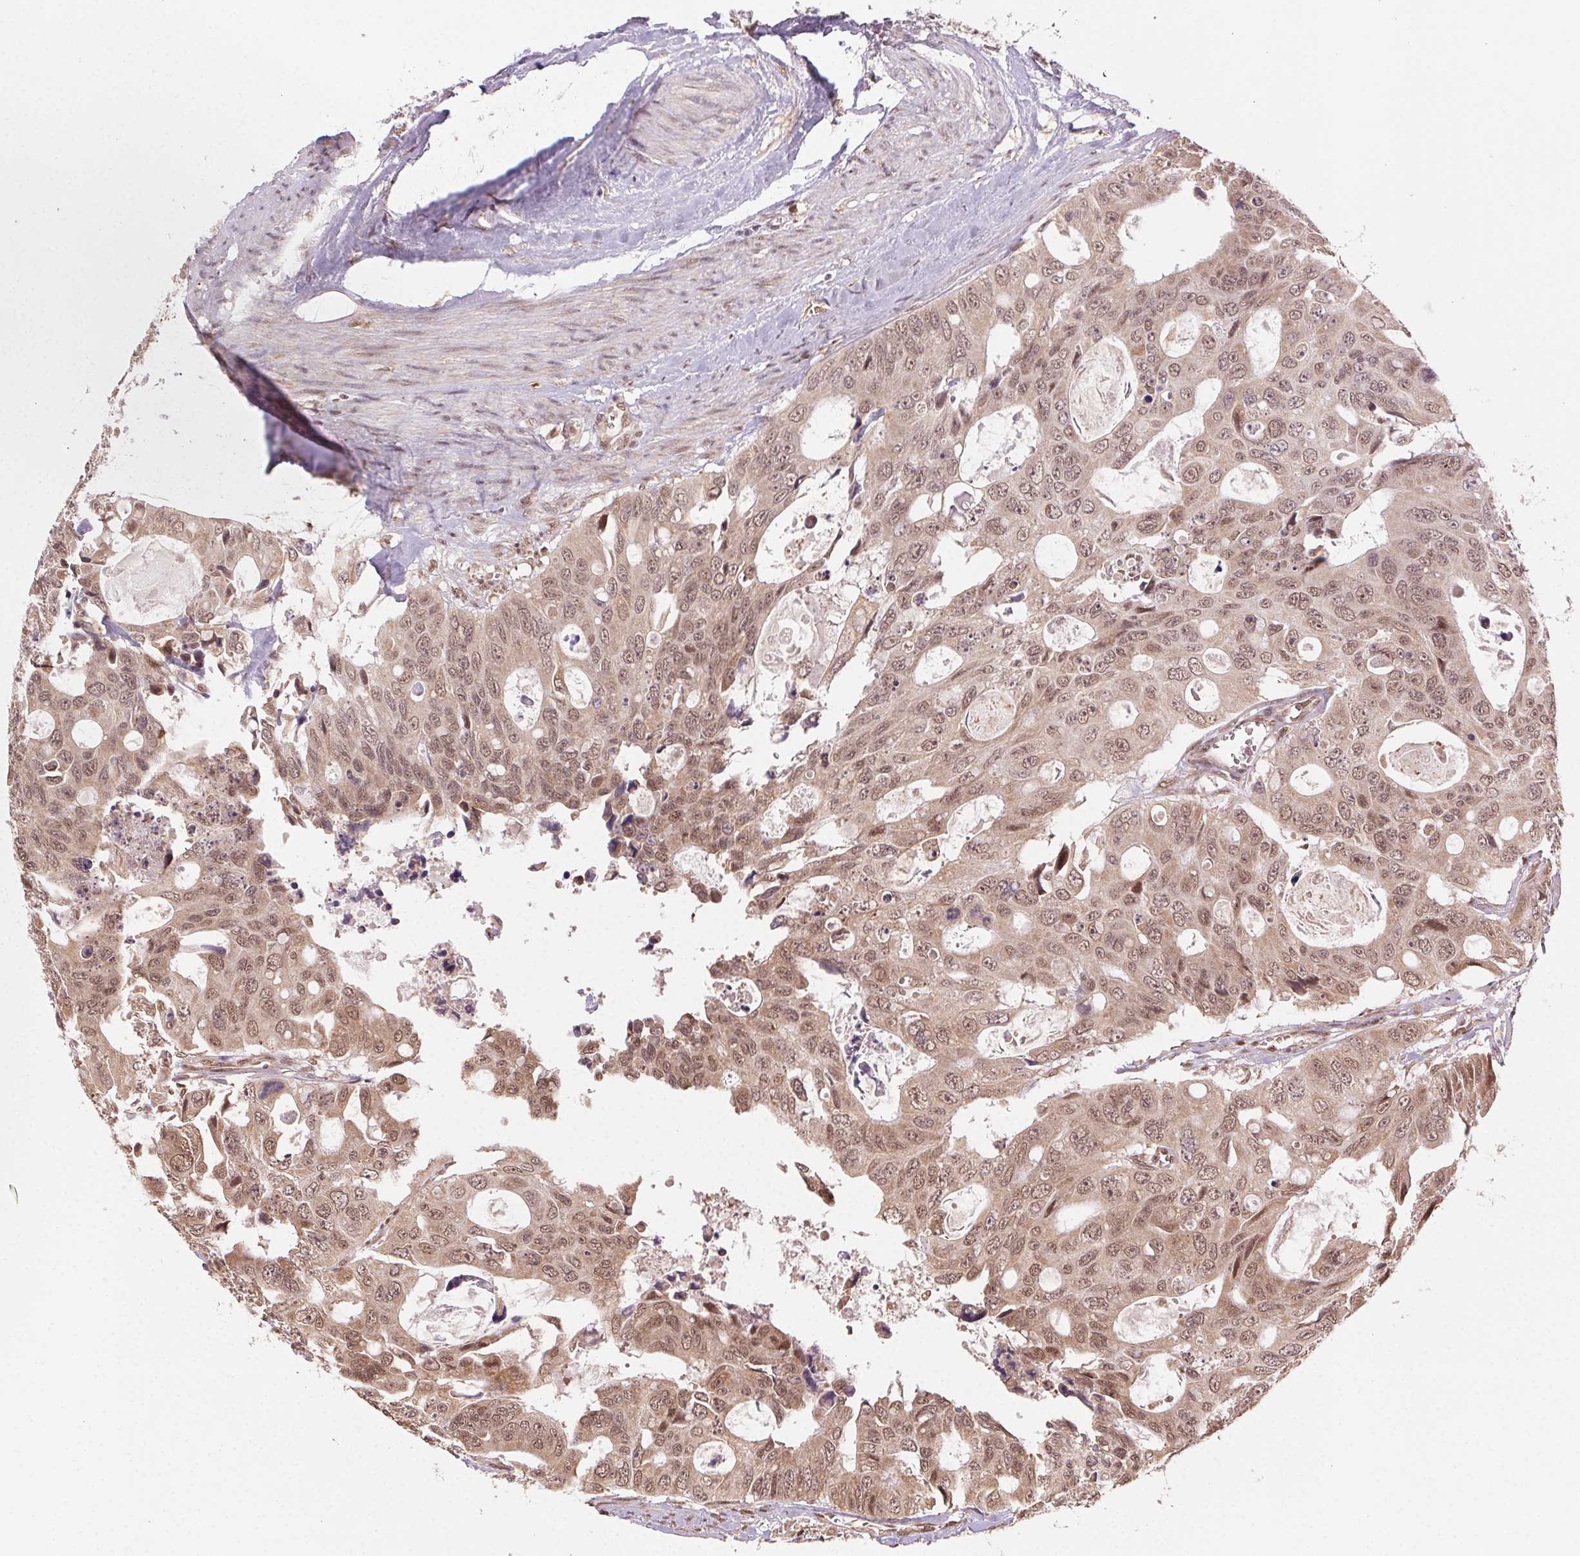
{"staining": {"intensity": "moderate", "quantity": ">75%", "location": "cytoplasmic/membranous,nuclear"}, "tissue": "colorectal cancer", "cell_type": "Tumor cells", "image_type": "cancer", "snomed": [{"axis": "morphology", "description": "Adenocarcinoma, NOS"}, {"axis": "topography", "description": "Rectum"}], "caption": "Protein staining exhibits moderate cytoplasmic/membranous and nuclear positivity in approximately >75% of tumor cells in colorectal cancer.", "gene": "TREML4", "patient": {"sex": "male", "age": 76}}